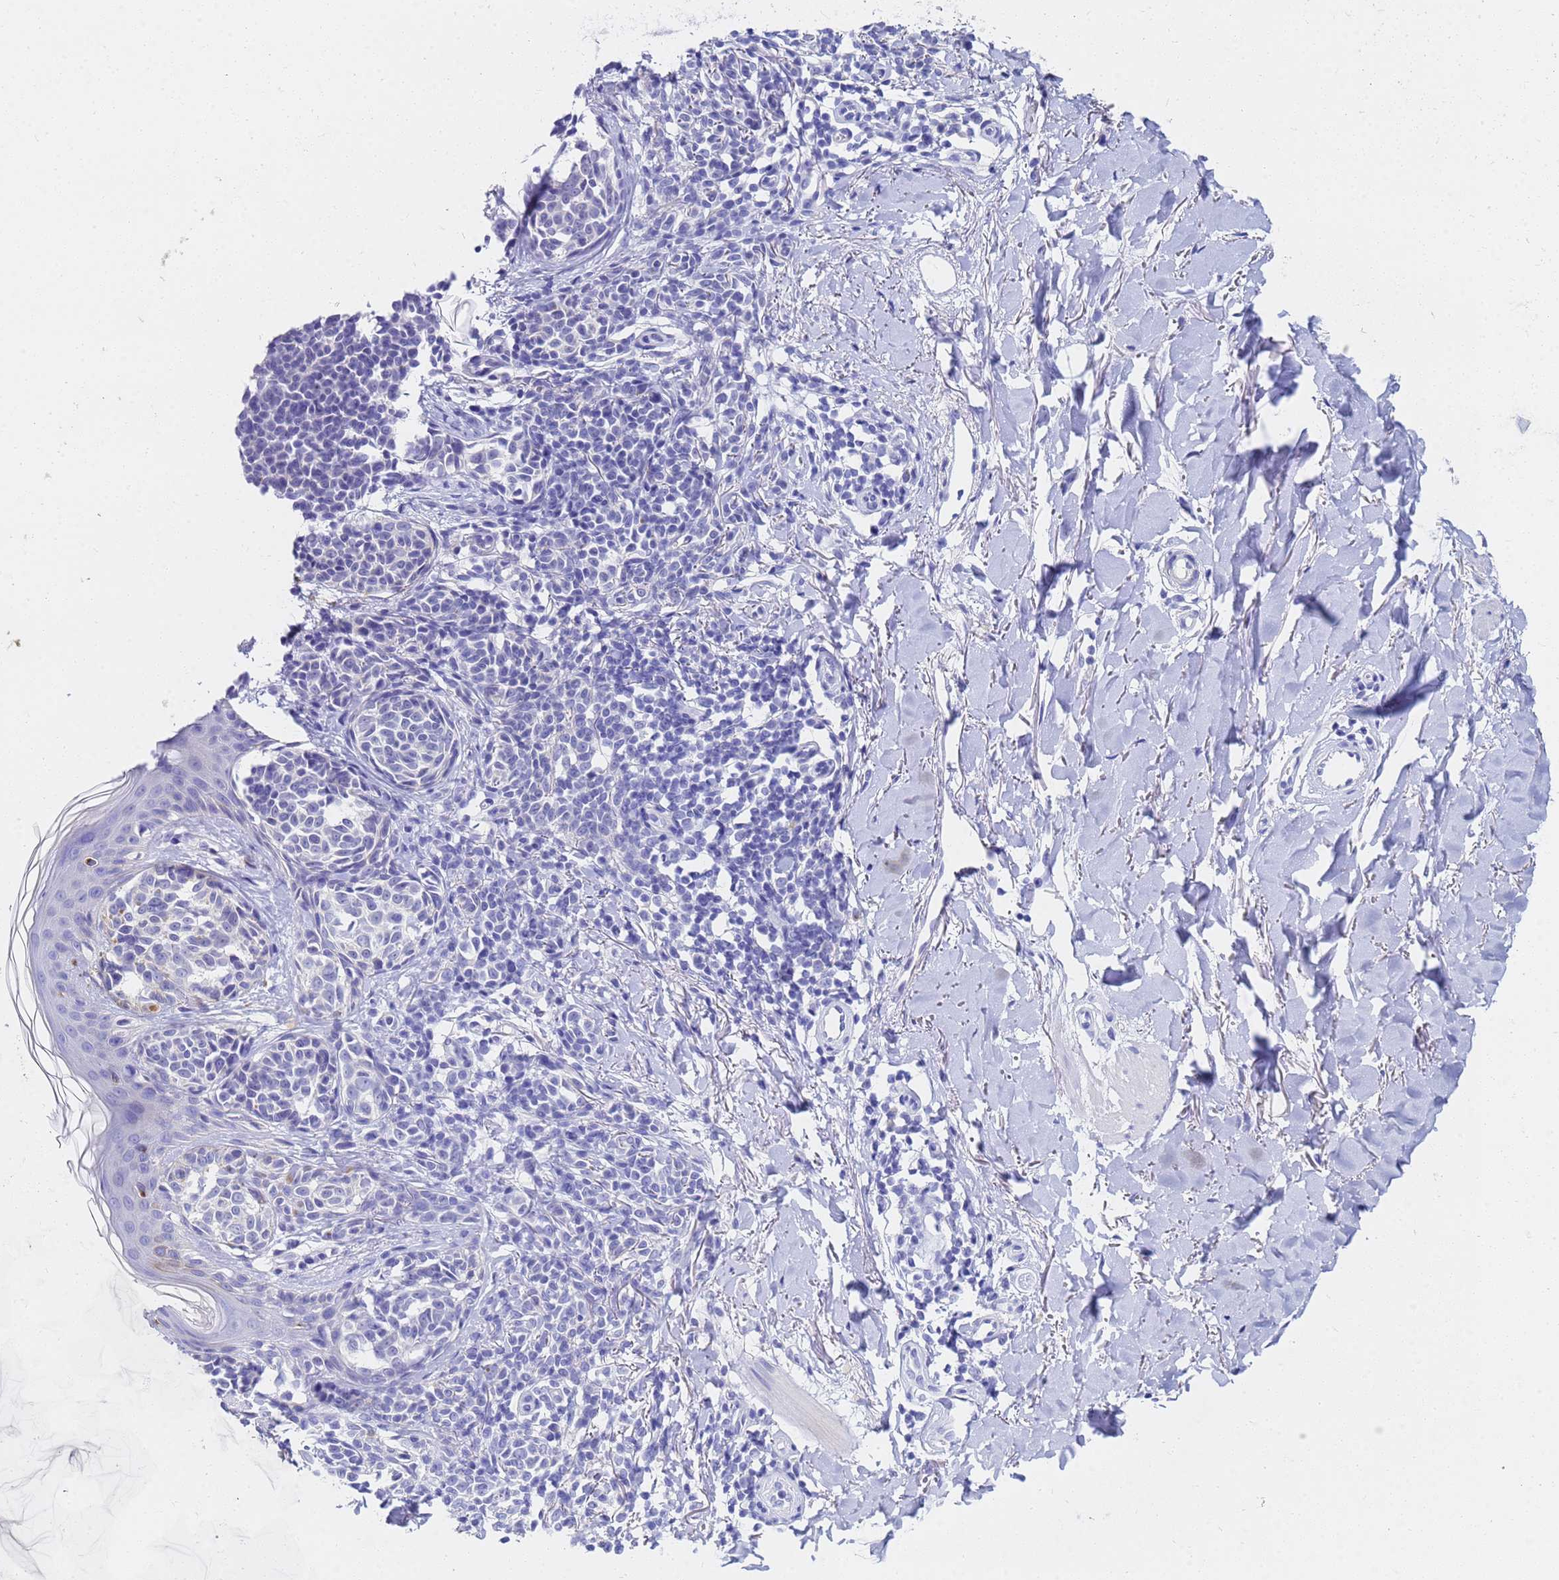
{"staining": {"intensity": "negative", "quantity": "none", "location": "none"}, "tissue": "melanoma", "cell_type": "Tumor cells", "image_type": "cancer", "snomed": [{"axis": "morphology", "description": "Malignant melanoma, NOS"}, {"axis": "topography", "description": "Skin of upper extremity"}], "caption": "Immunohistochemical staining of malignant melanoma demonstrates no significant expression in tumor cells. The staining is performed using DAB (3,3'-diaminobenzidine) brown chromogen with nuclei counter-stained in using hematoxylin.", "gene": "C2orf72", "patient": {"sex": "male", "age": 40}}